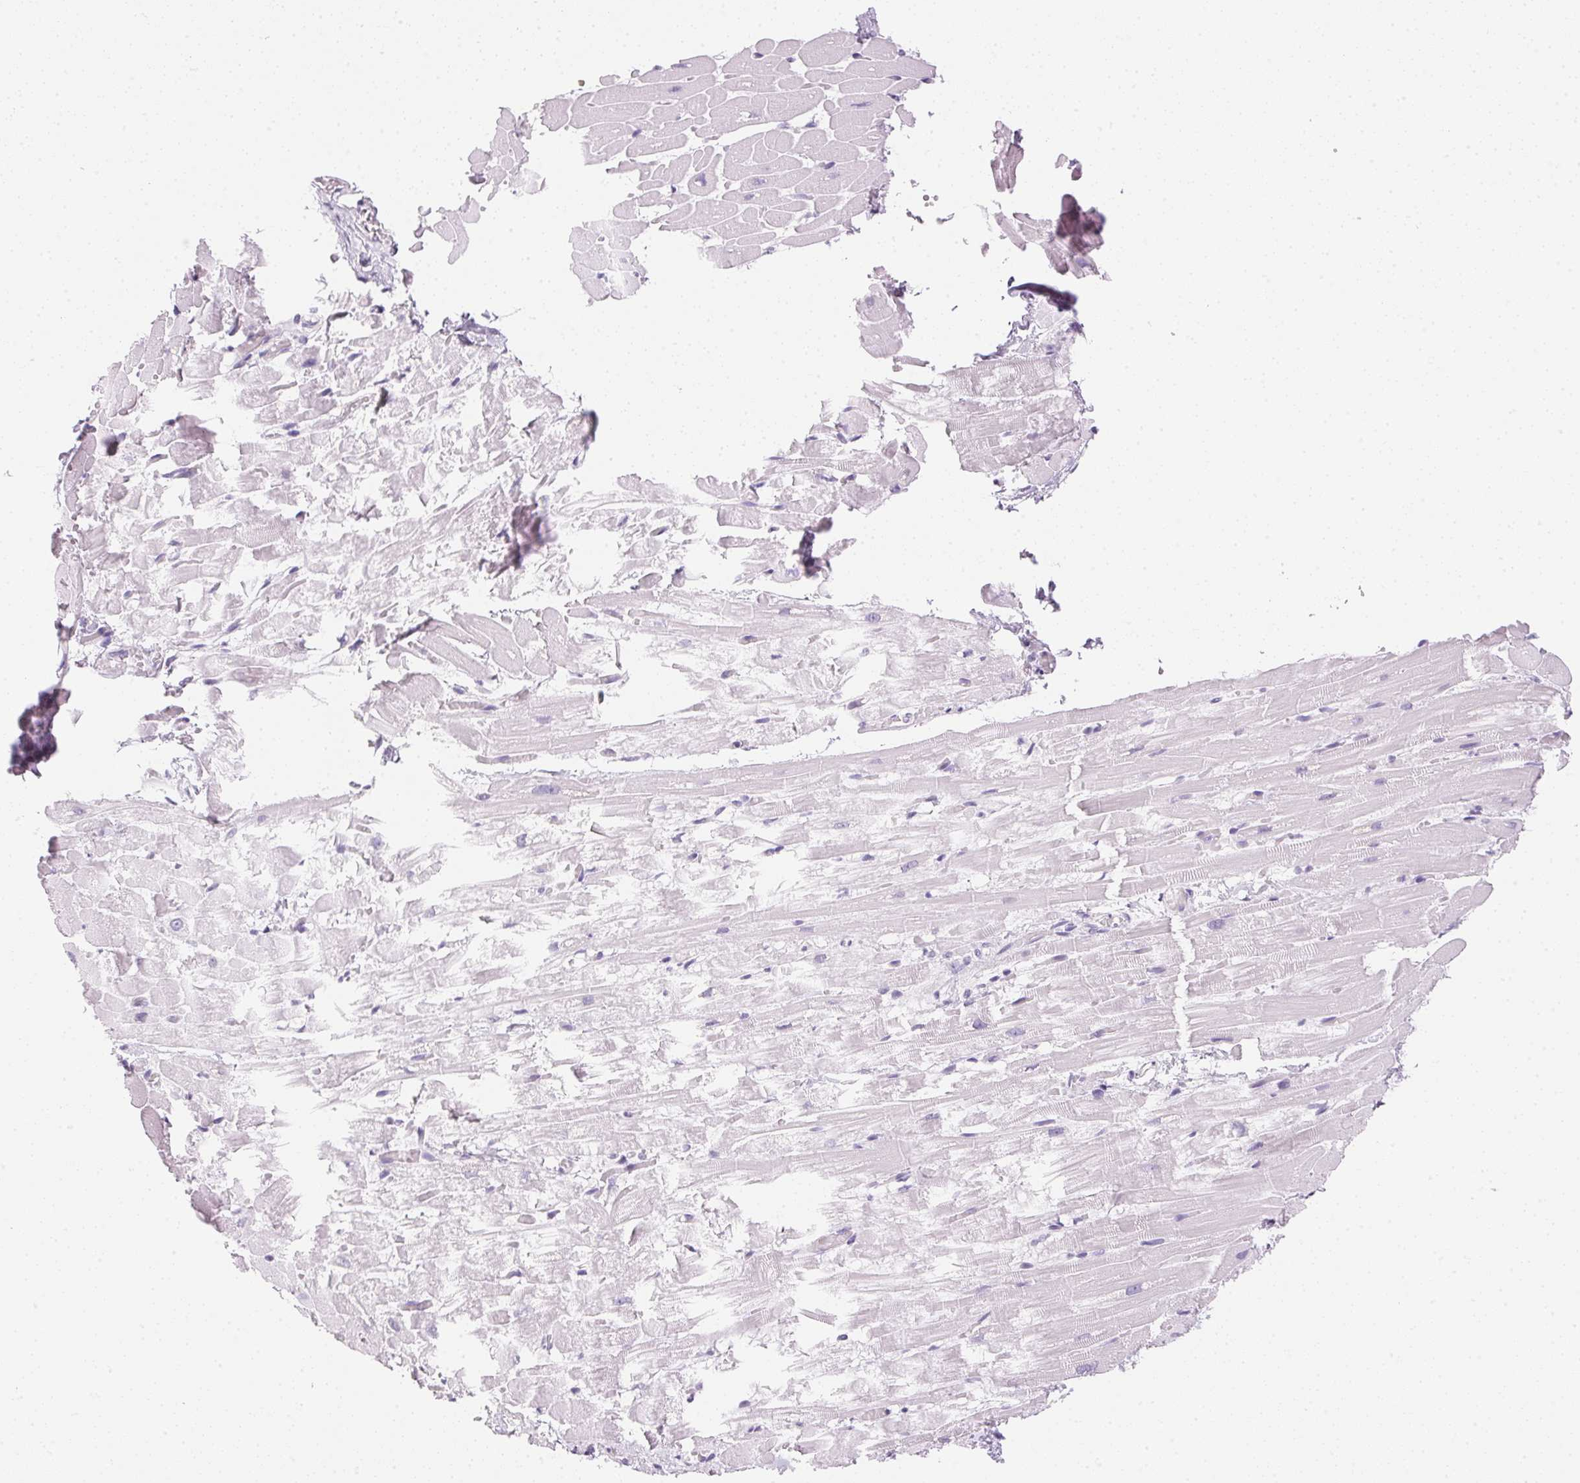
{"staining": {"intensity": "negative", "quantity": "none", "location": "none"}, "tissue": "heart muscle", "cell_type": "Cardiomyocytes", "image_type": "normal", "snomed": [{"axis": "morphology", "description": "Normal tissue, NOS"}, {"axis": "topography", "description": "Heart"}], "caption": "High magnification brightfield microscopy of benign heart muscle stained with DAB (brown) and counterstained with hematoxylin (blue): cardiomyocytes show no significant positivity. Brightfield microscopy of immunohistochemistry (IHC) stained with DAB (3,3'-diaminobenzidine) (brown) and hematoxylin (blue), captured at high magnification.", "gene": "IGFBP1", "patient": {"sex": "male", "age": 37}}